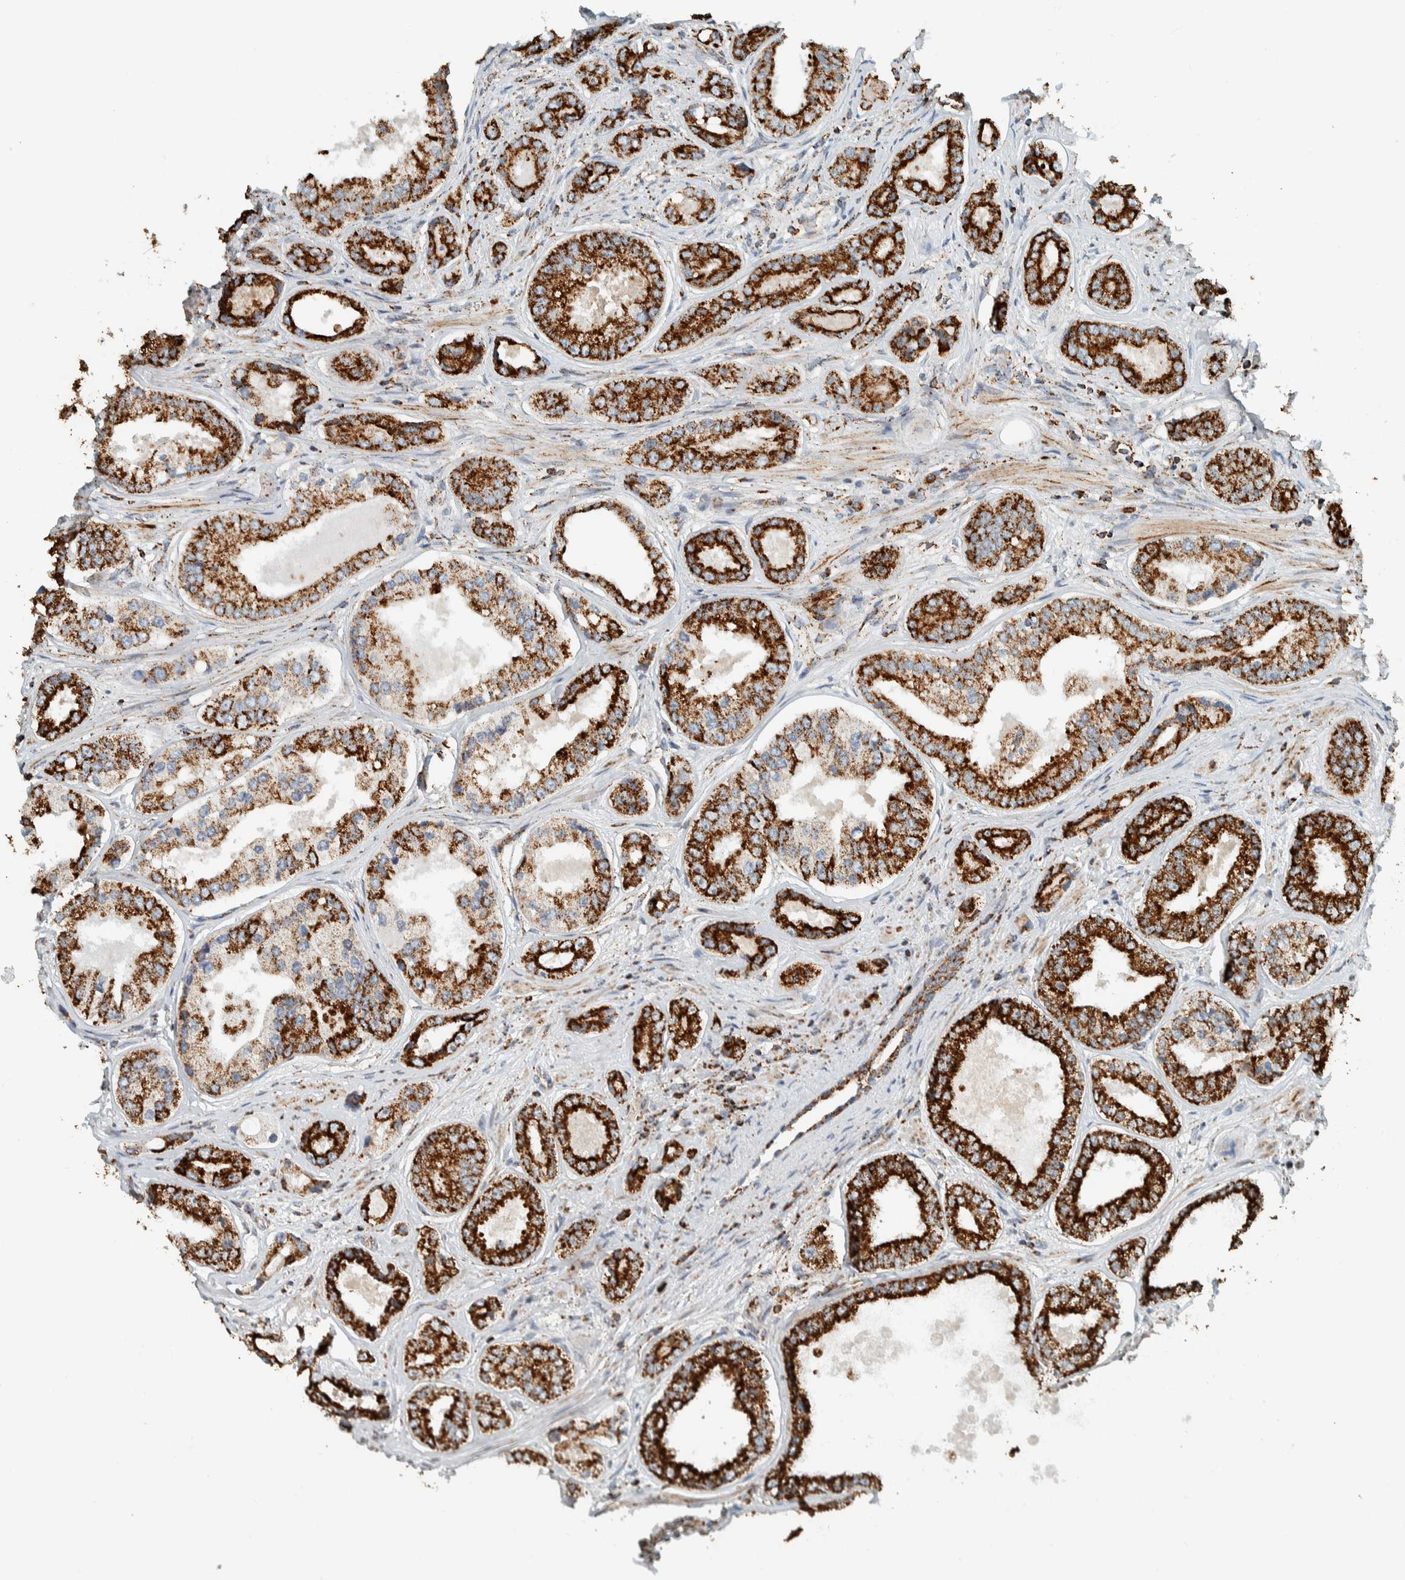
{"staining": {"intensity": "strong", "quantity": ">75%", "location": "cytoplasmic/membranous"}, "tissue": "prostate cancer", "cell_type": "Tumor cells", "image_type": "cancer", "snomed": [{"axis": "morphology", "description": "Adenocarcinoma, High grade"}, {"axis": "topography", "description": "Prostate"}], "caption": "Immunohistochemical staining of human adenocarcinoma (high-grade) (prostate) shows strong cytoplasmic/membranous protein staining in about >75% of tumor cells.", "gene": "ZNF454", "patient": {"sex": "male", "age": 61}}